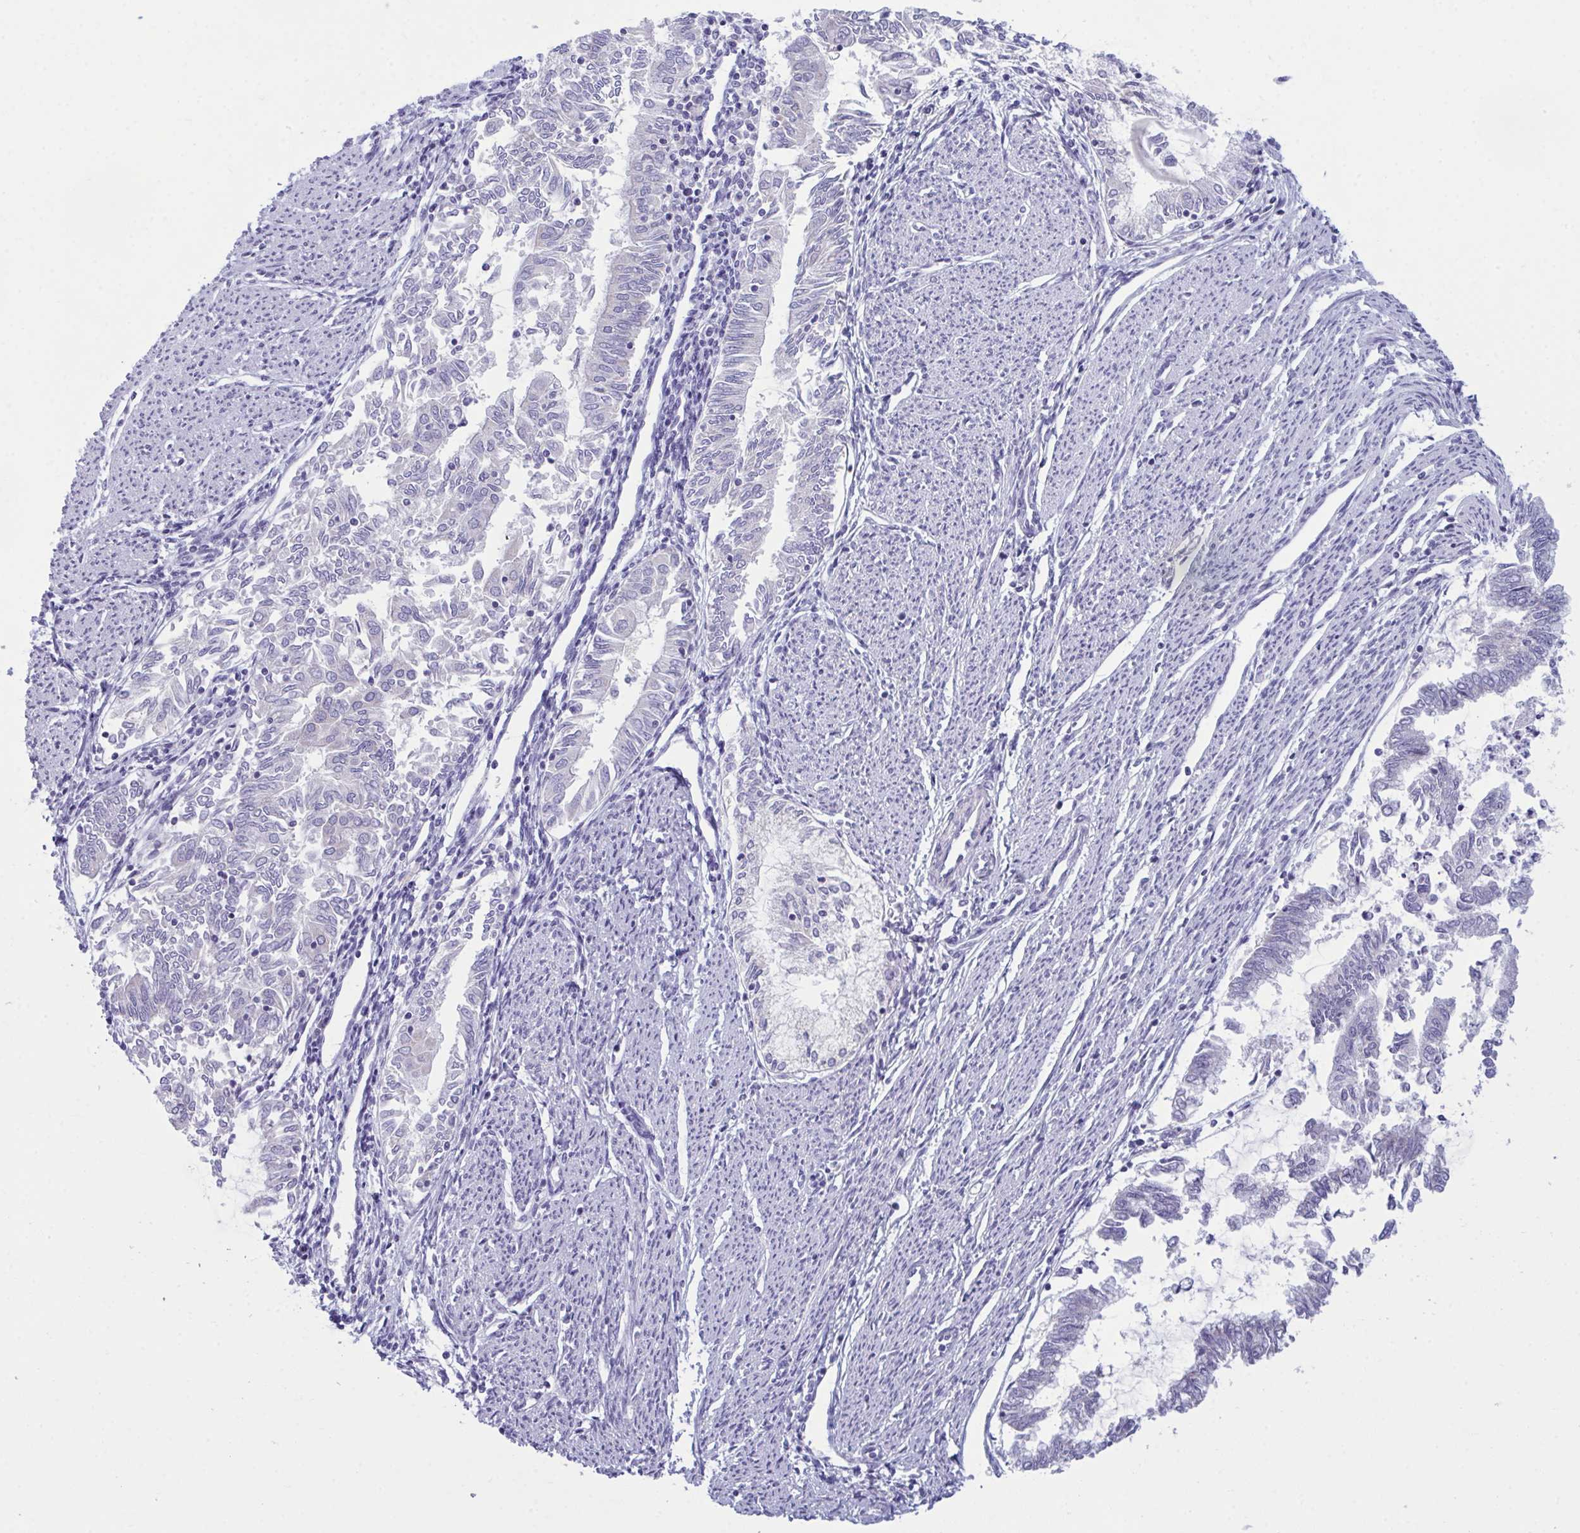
{"staining": {"intensity": "negative", "quantity": "none", "location": "none"}, "tissue": "endometrial cancer", "cell_type": "Tumor cells", "image_type": "cancer", "snomed": [{"axis": "morphology", "description": "Adenocarcinoma, NOS"}, {"axis": "topography", "description": "Endometrium"}], "caption": "This is a photomicrograph of immunohistochemistry (IHC) staining of endometrial adenocarcinoma, which shows no positivity in tumor cells.", "gene": "BBS1", "patient": {"sex": "female", "age": 79}}